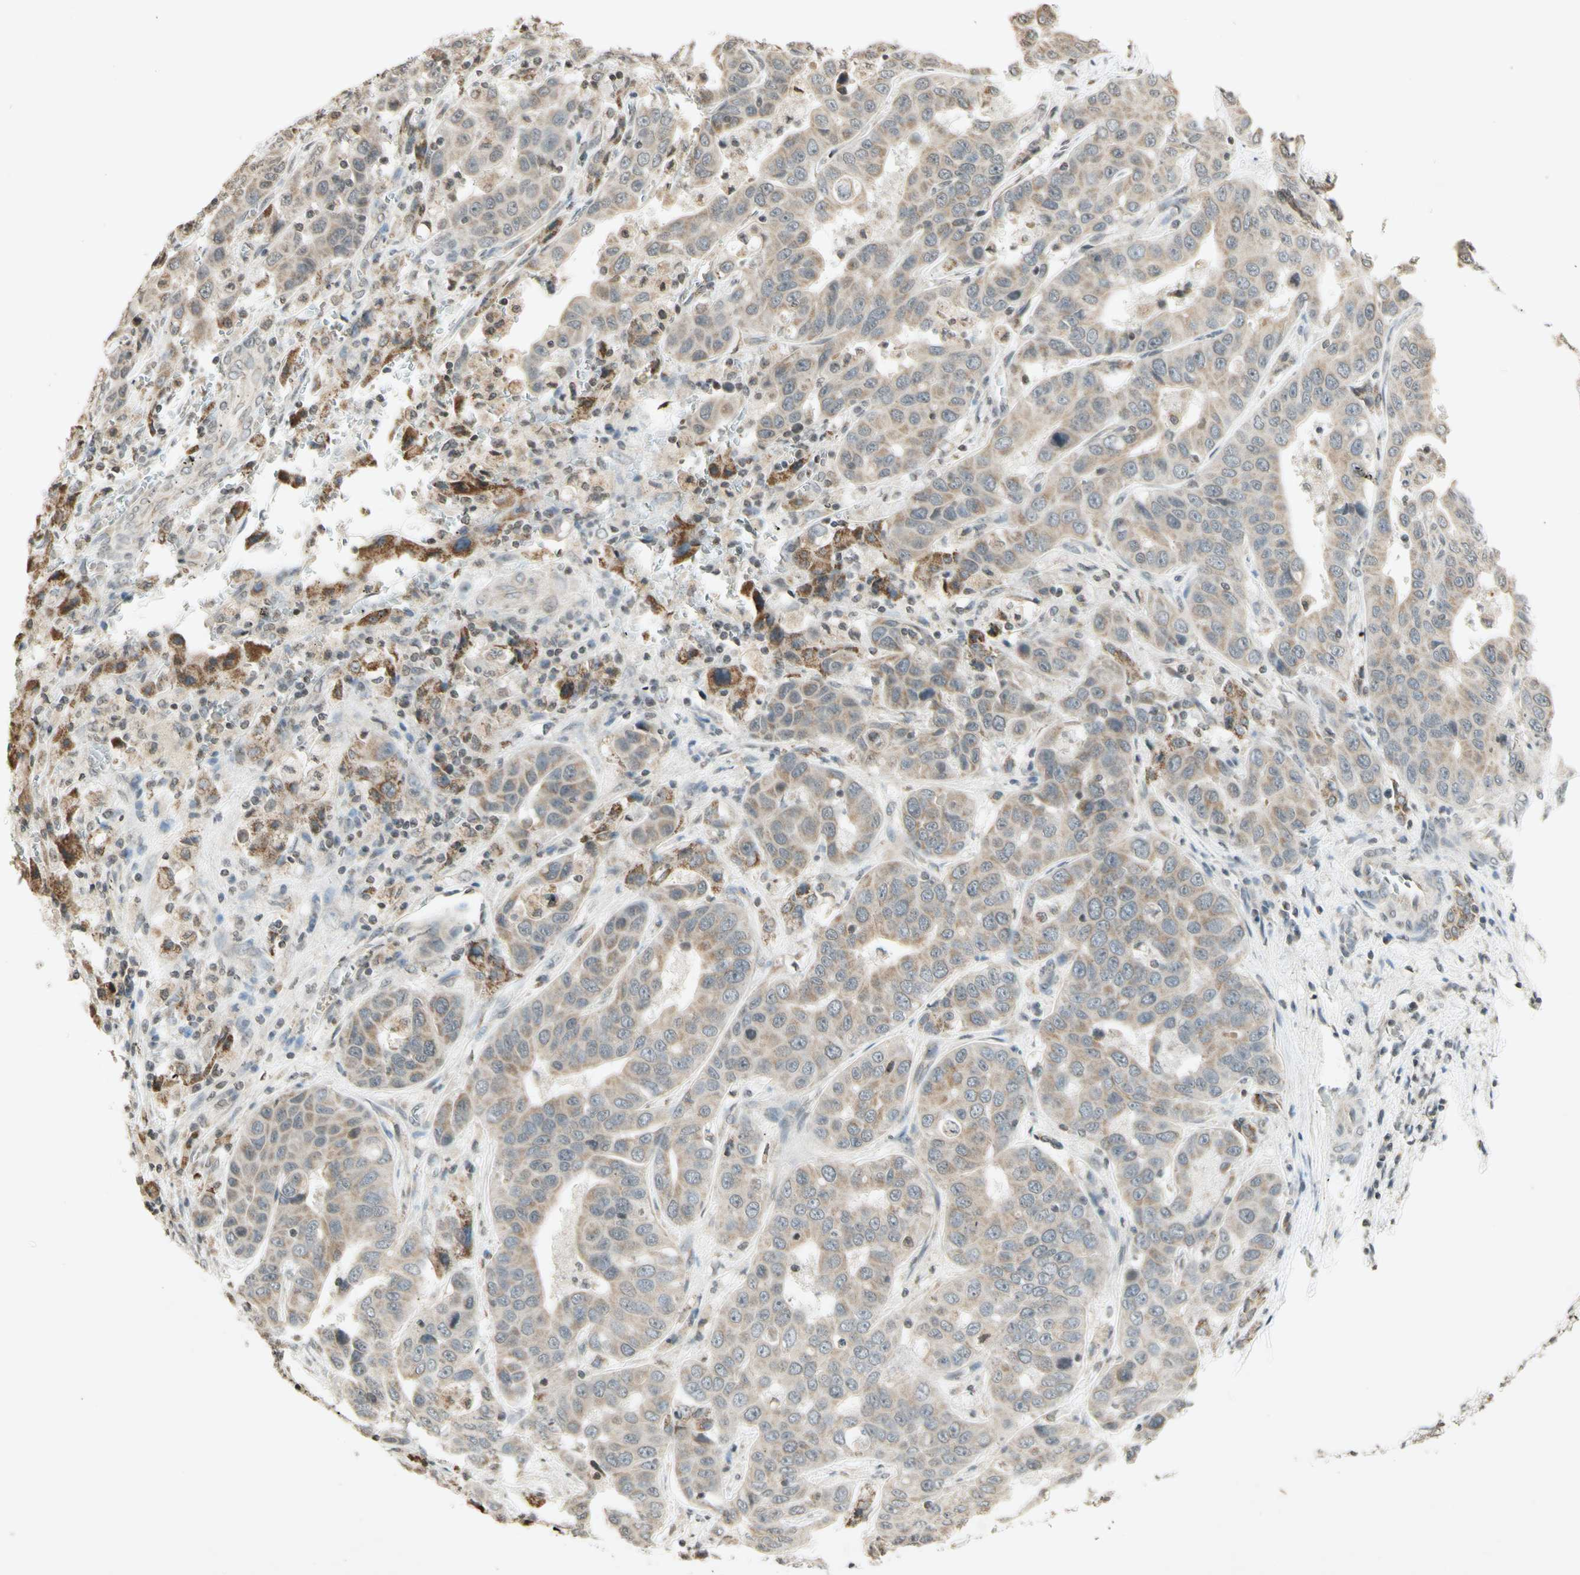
{"staining": {"intensity": "weak", "quantity": "25%-75%", "location": "cytoplasmic/membranous"}, "tissue": "liver cancer", "cell_type": "Tumor cells", "image_type": "cancer", "snomed": [{"axis": "morphology", "description": "Cholangiocarcinoma"}, {"axis": "topography", "description": "Liver"}], "caption": "Immunohistochemistry photomicrograph of human liver cancer stained for a protein (brown), which reveals low levels of weak cytoplasmic/membranous expression in about 25%-75% of tumor cells.", "gene": "CCNI", "patient": {"sex": "female", "age": 52}}